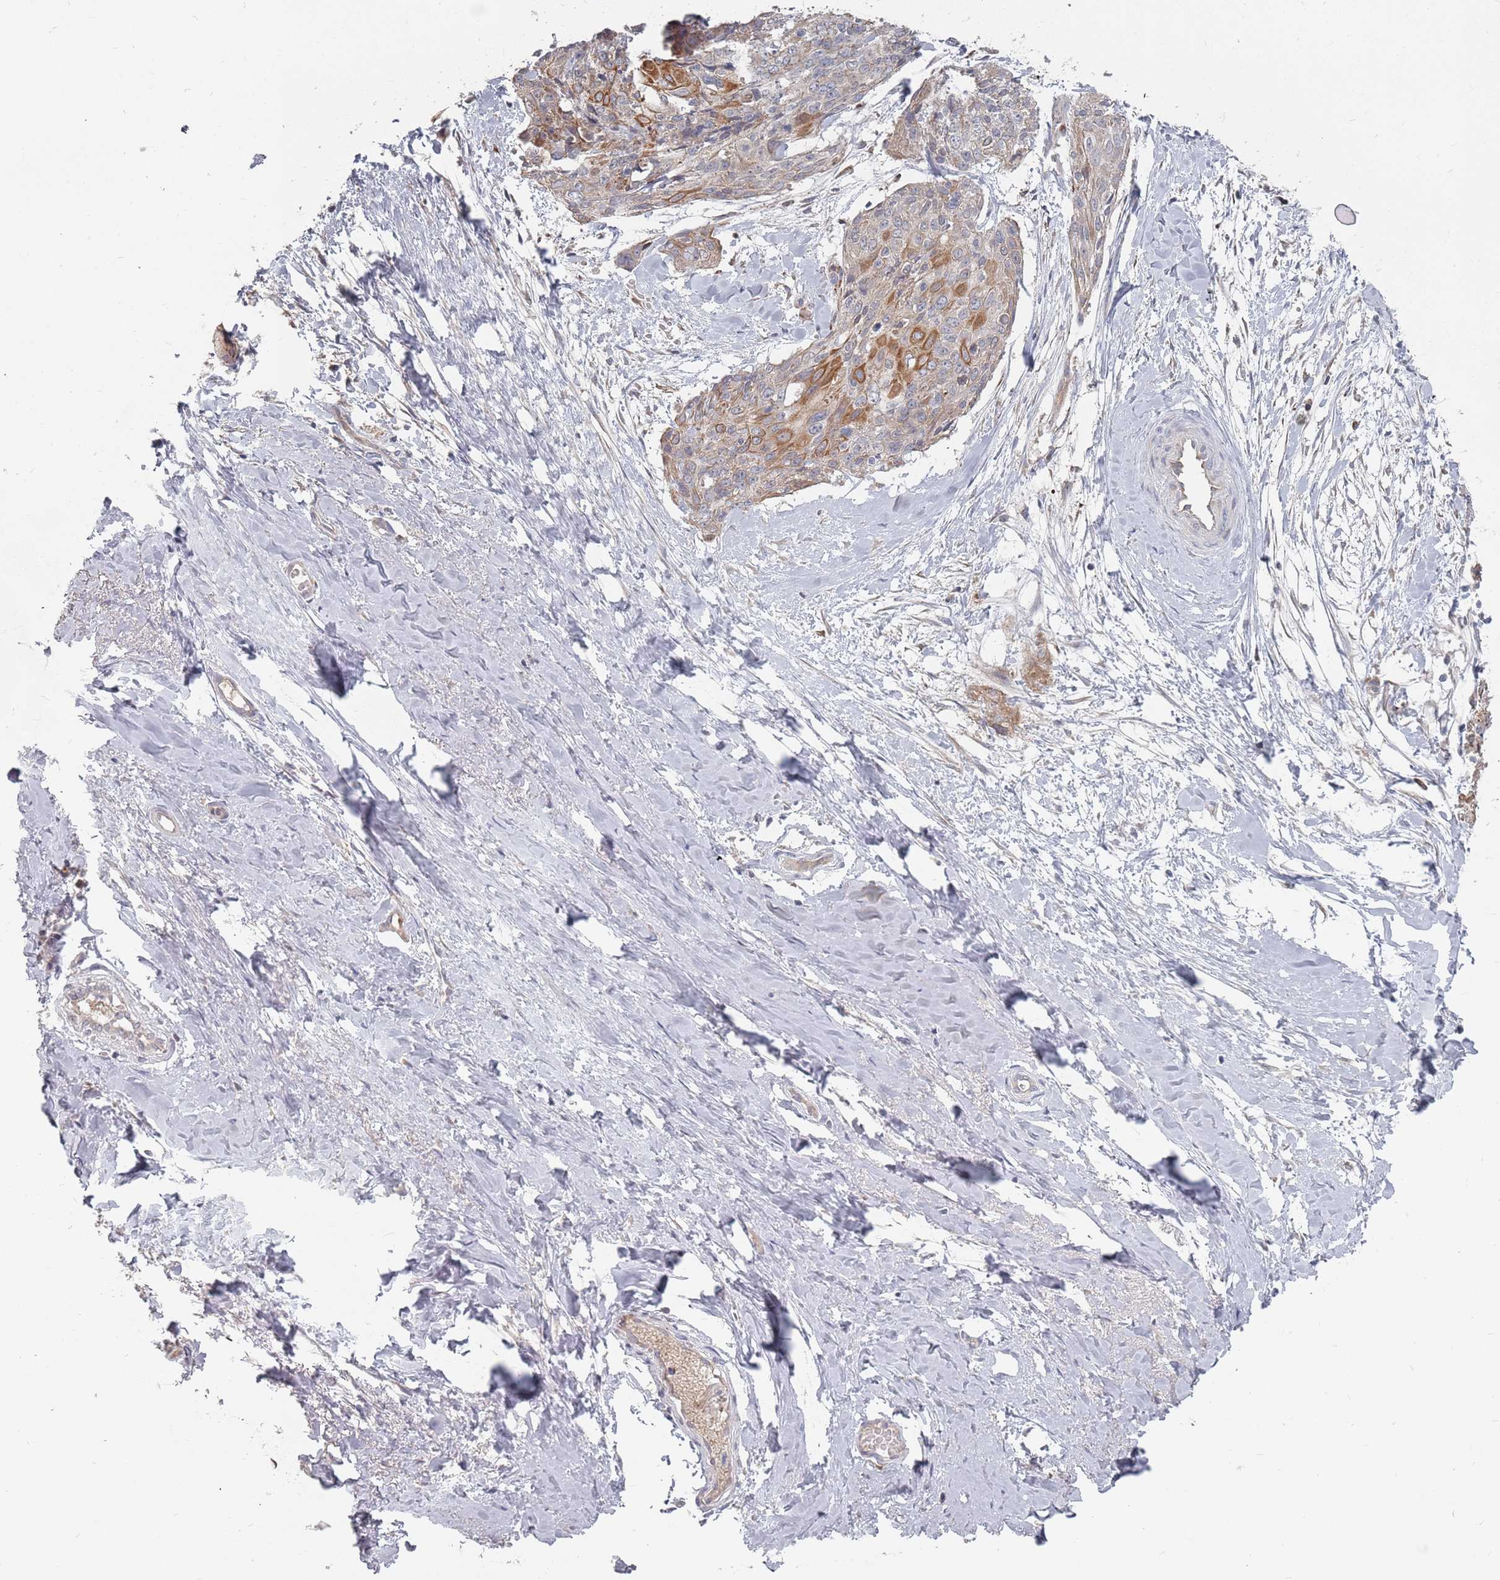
{"staining": {"intensity": "moderate", "quantity": "25%-75%", "location": "cytoplasmic/membranous"}, "tissue": "skin cancer", "cell_type": "Tumor cells", "image_type": "cancer", "snomed": [{"axis": "morphology", "description": "Squamous cell carcinoma, NOS"}, {"axis": "topography", "description": "Skin"}, {"axis": "topography", "description": "Vulva"}], "caption": "DAB (3,3'-diaminobenzidine) immunohistochemical staining of human skin cancer demonstrates moderate cytoplasmic/membranous protein expression in about 25%-75% of tumor cells.", "gene": "ADAL", "patient": {"sex": "female", "age": 85}}